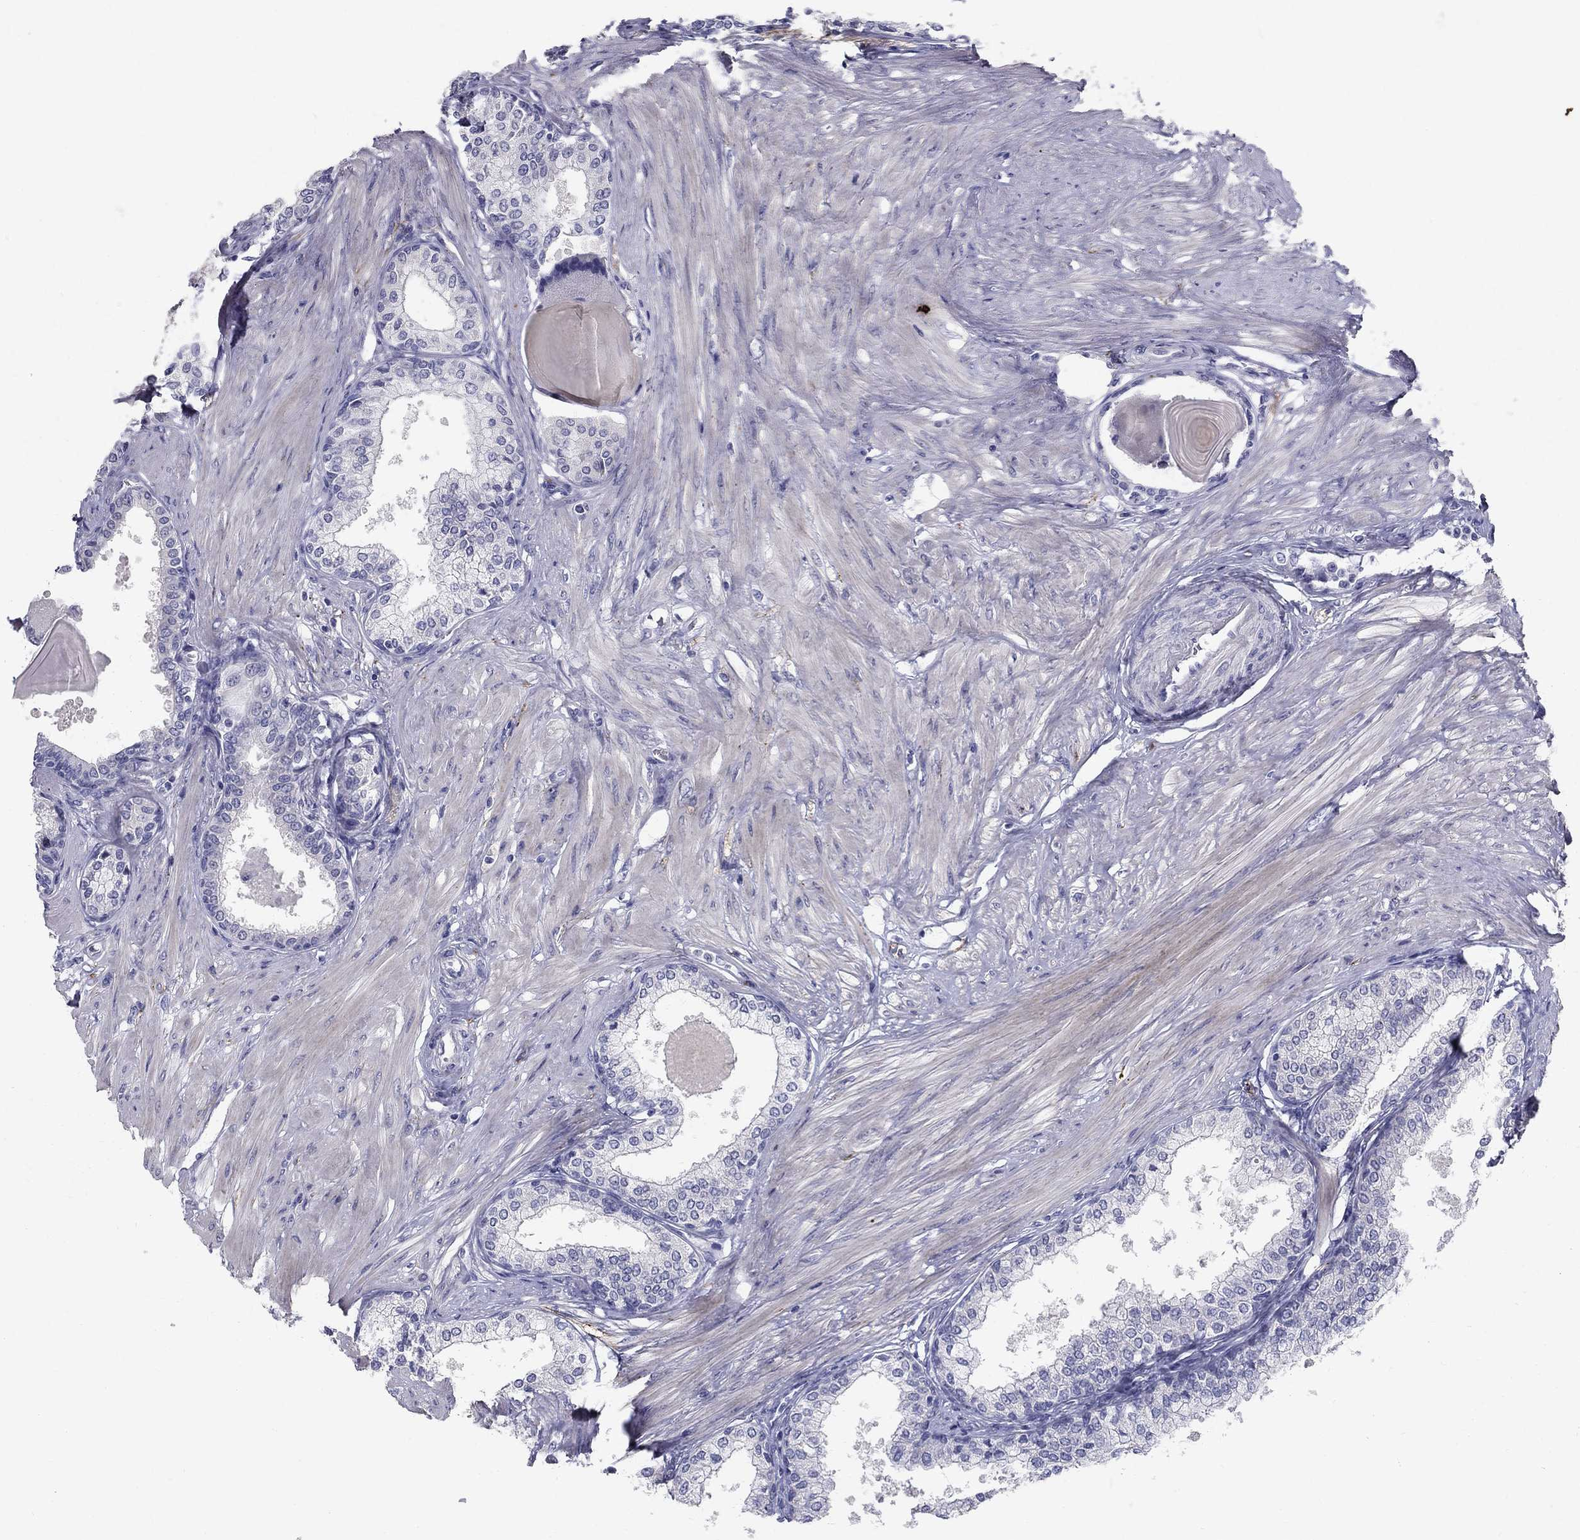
{"staining": {"intensity": "negative", "quantity": "none", "location": "none"}, "tissue": "prostate", "cell_type": "Glandular cells", "image_type": "normal", "snomed": [{"axis": "morphology", "description": "Normal tissue, NOS"}, {"axis": "topography", "description": "Prostate"}], "caption": "Human prostate stained for a protein using immunohistochemistry demonstrates no expression in glandular cells.", "gene": "TP53TG5", "patient": {"sex": "male", "age": 63}}